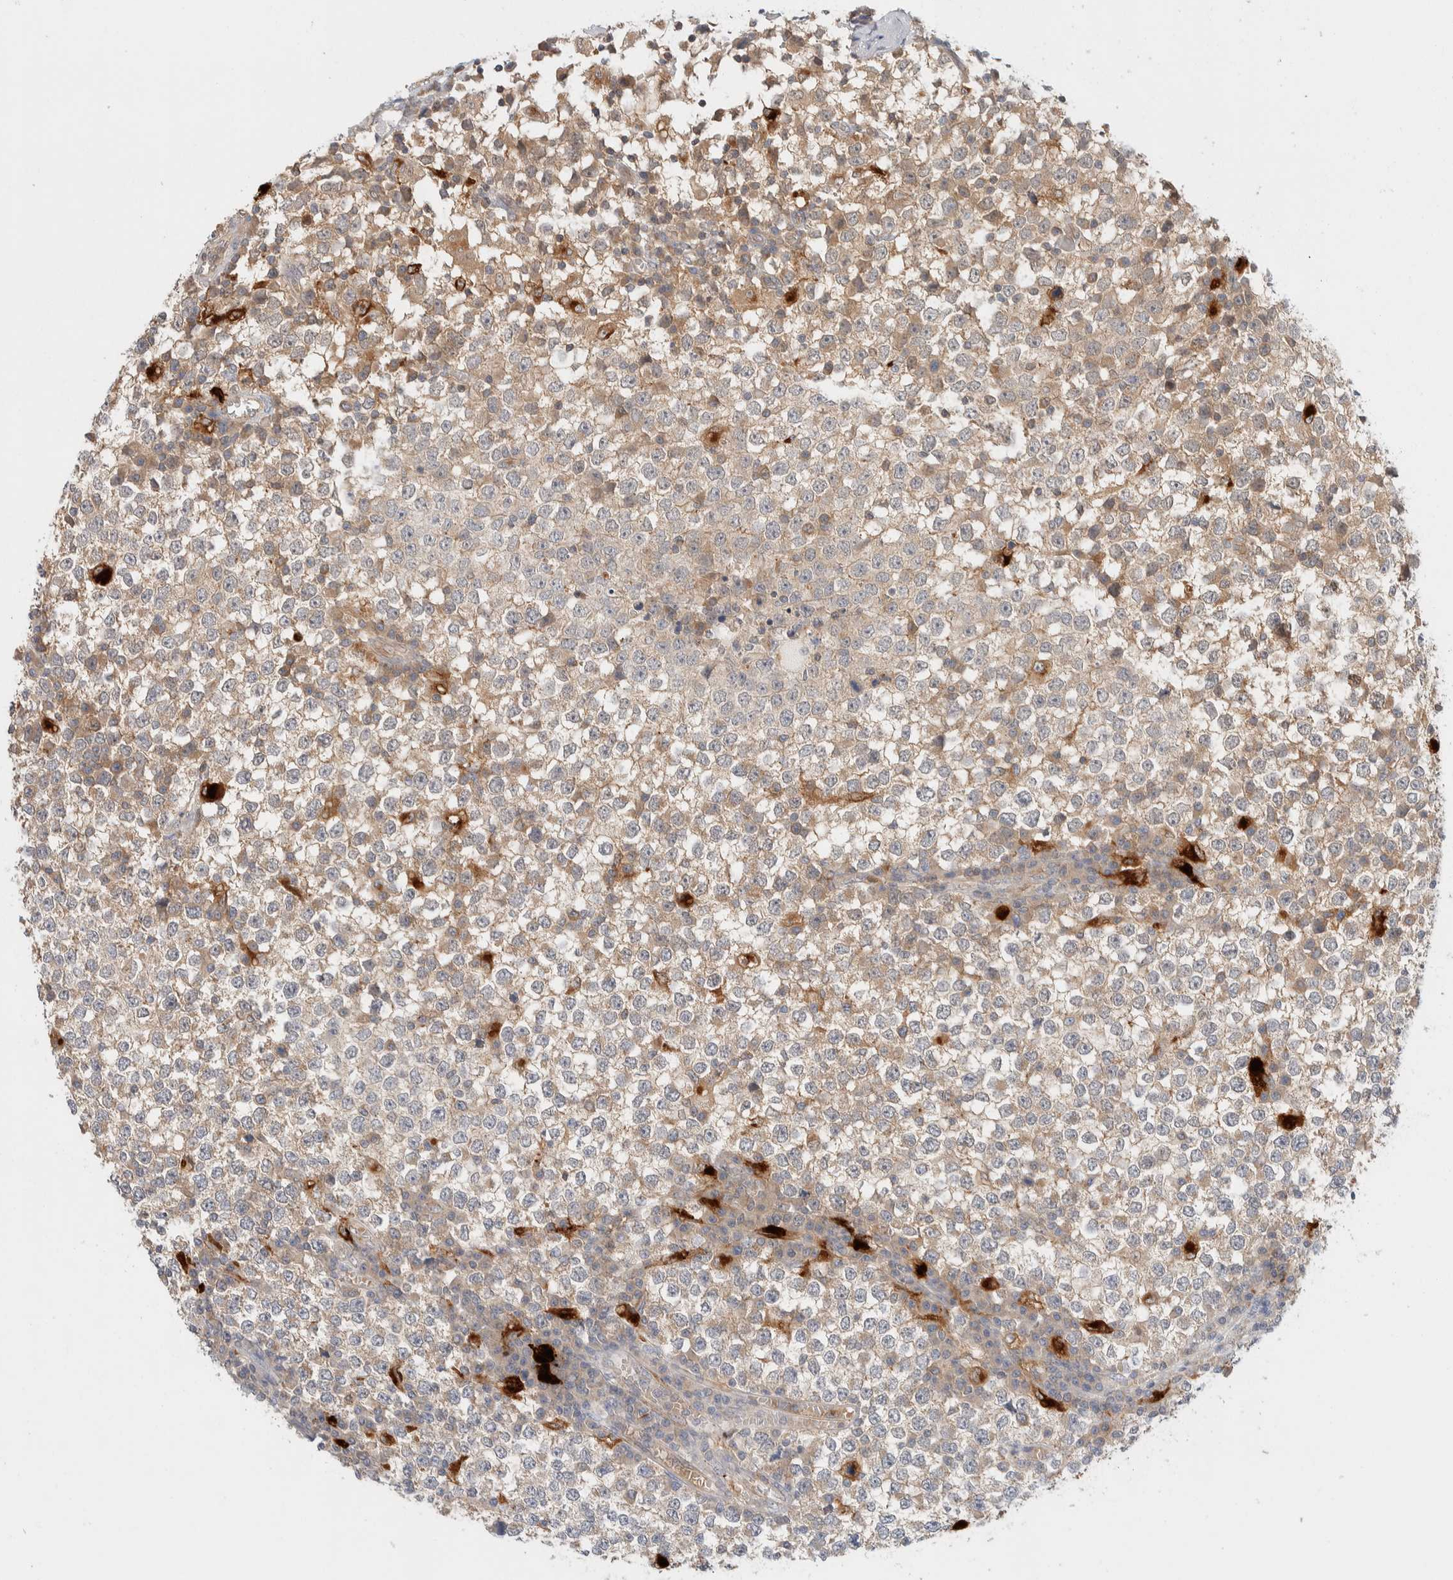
{"staining": {"intensity": "weak", "quantity": "25%-75%", "location": "cytoplasmic/membranous"}, "tissue": "testis cancer", "cell_type": "Tumor cells", "image_type": "cancer", "snomed": [{"axis": "morphology", "description": "Seminoma, NOS"}, {"axis": "topography", "description": "Testis"}], "caption": "A high-resolution photomicrograph shows IHC staining of testis seminoma, which shows weak cytoplasmic/membranous staining in approximately 25%-75% of tumor cells. (IHC, brightfield microscopy, high magnification).", "gene": "GCLM", "patient": {"sex": "male", "age": 65}}